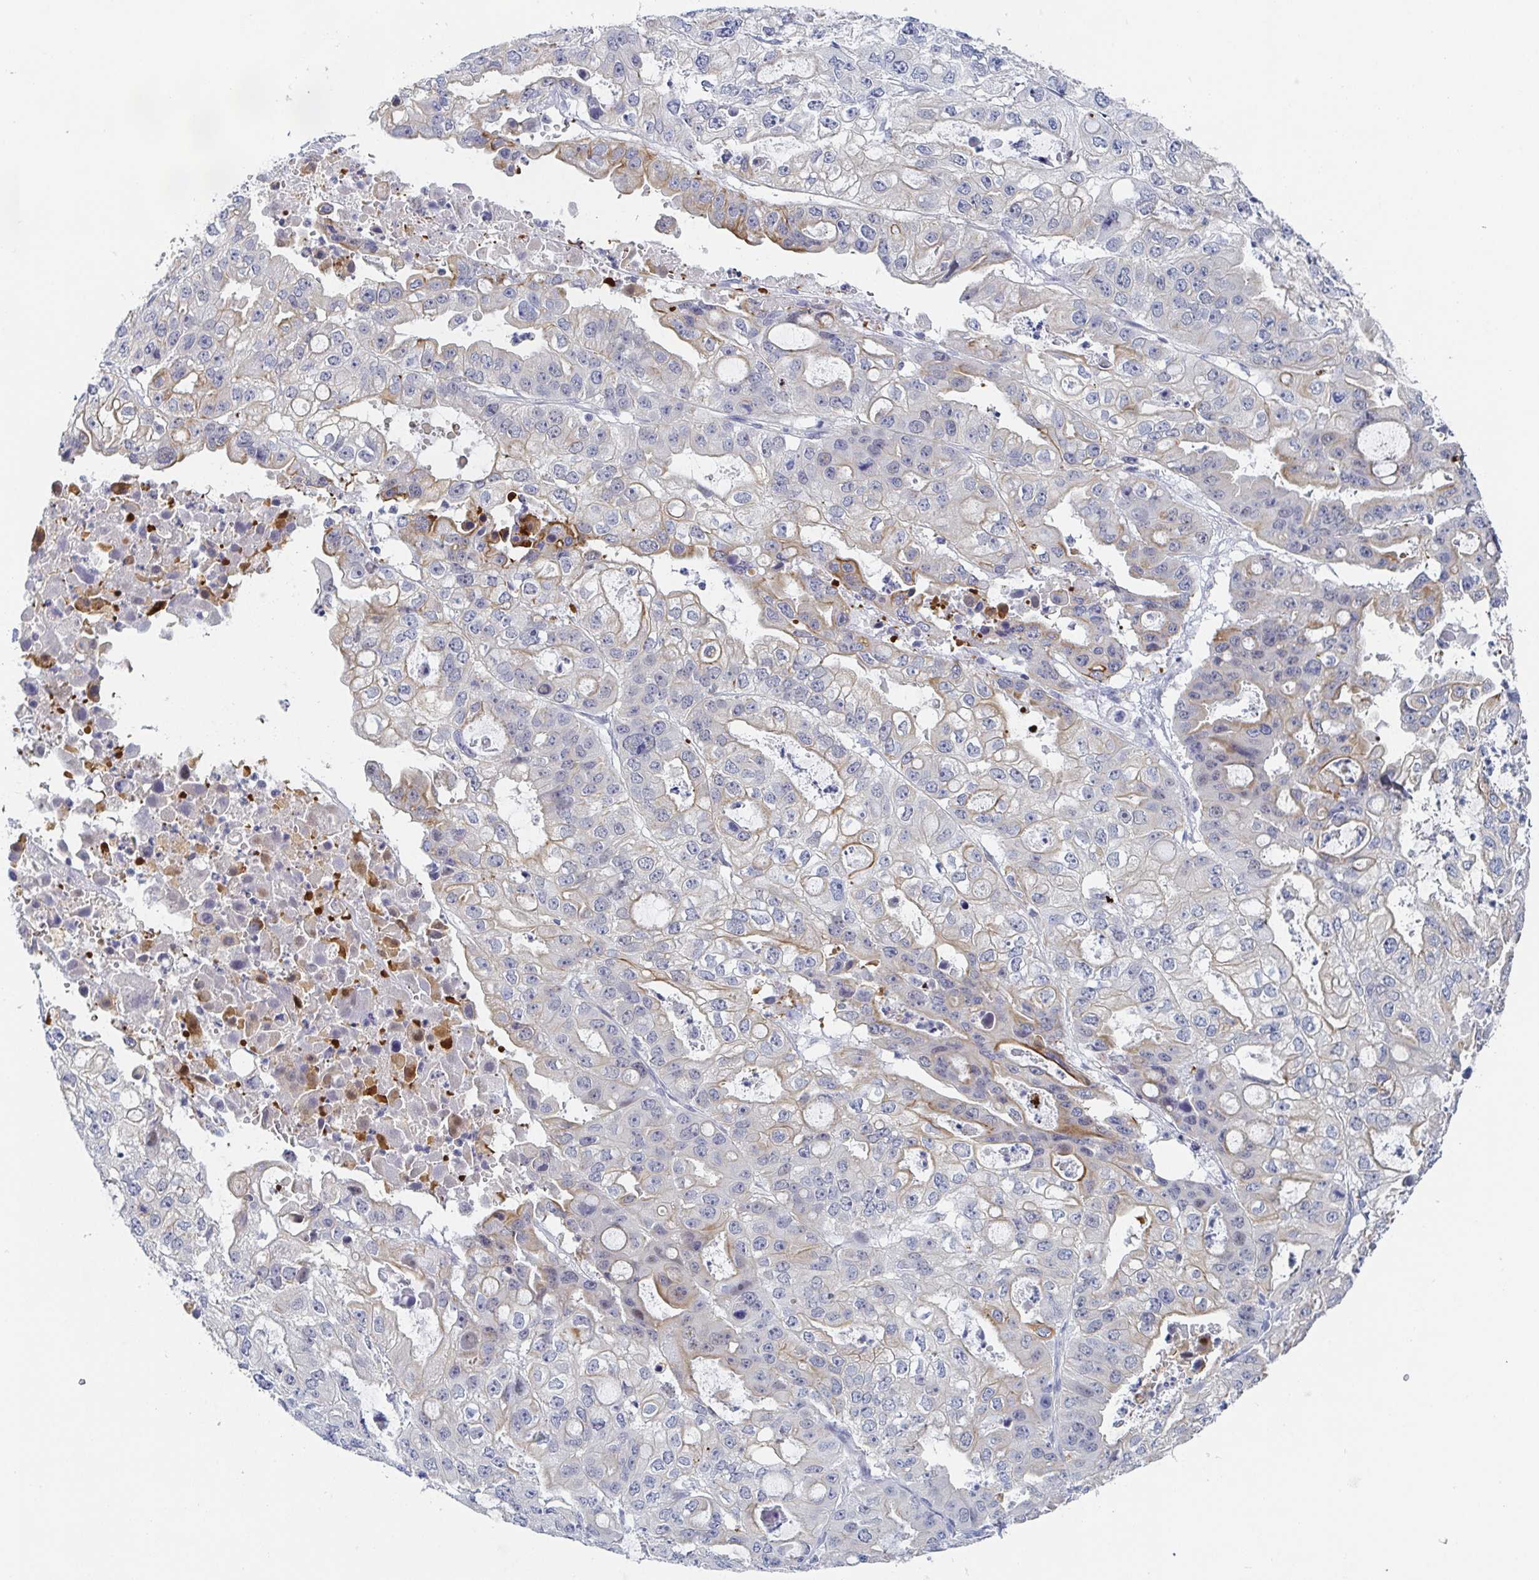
{"staining": {"intensity": "weak", "quantity": "<25%", "location": "cytoplasmic/membranous"}, "tissue": "ovarian cancer", "cell_type": "Tumor cells", "image_type": "cancer", "snomed": [{"axis": "morphology", "description": "Cystadenocarcinoma, serous, NOS"}, {"axis": "topography", "description": "Ovary"}], "caption": "Protein analysis of ovarian cancer reveals no significant staining in tumor cells.", "gene": "RHOV", "patient": {"sex": "female", "age": 56}}